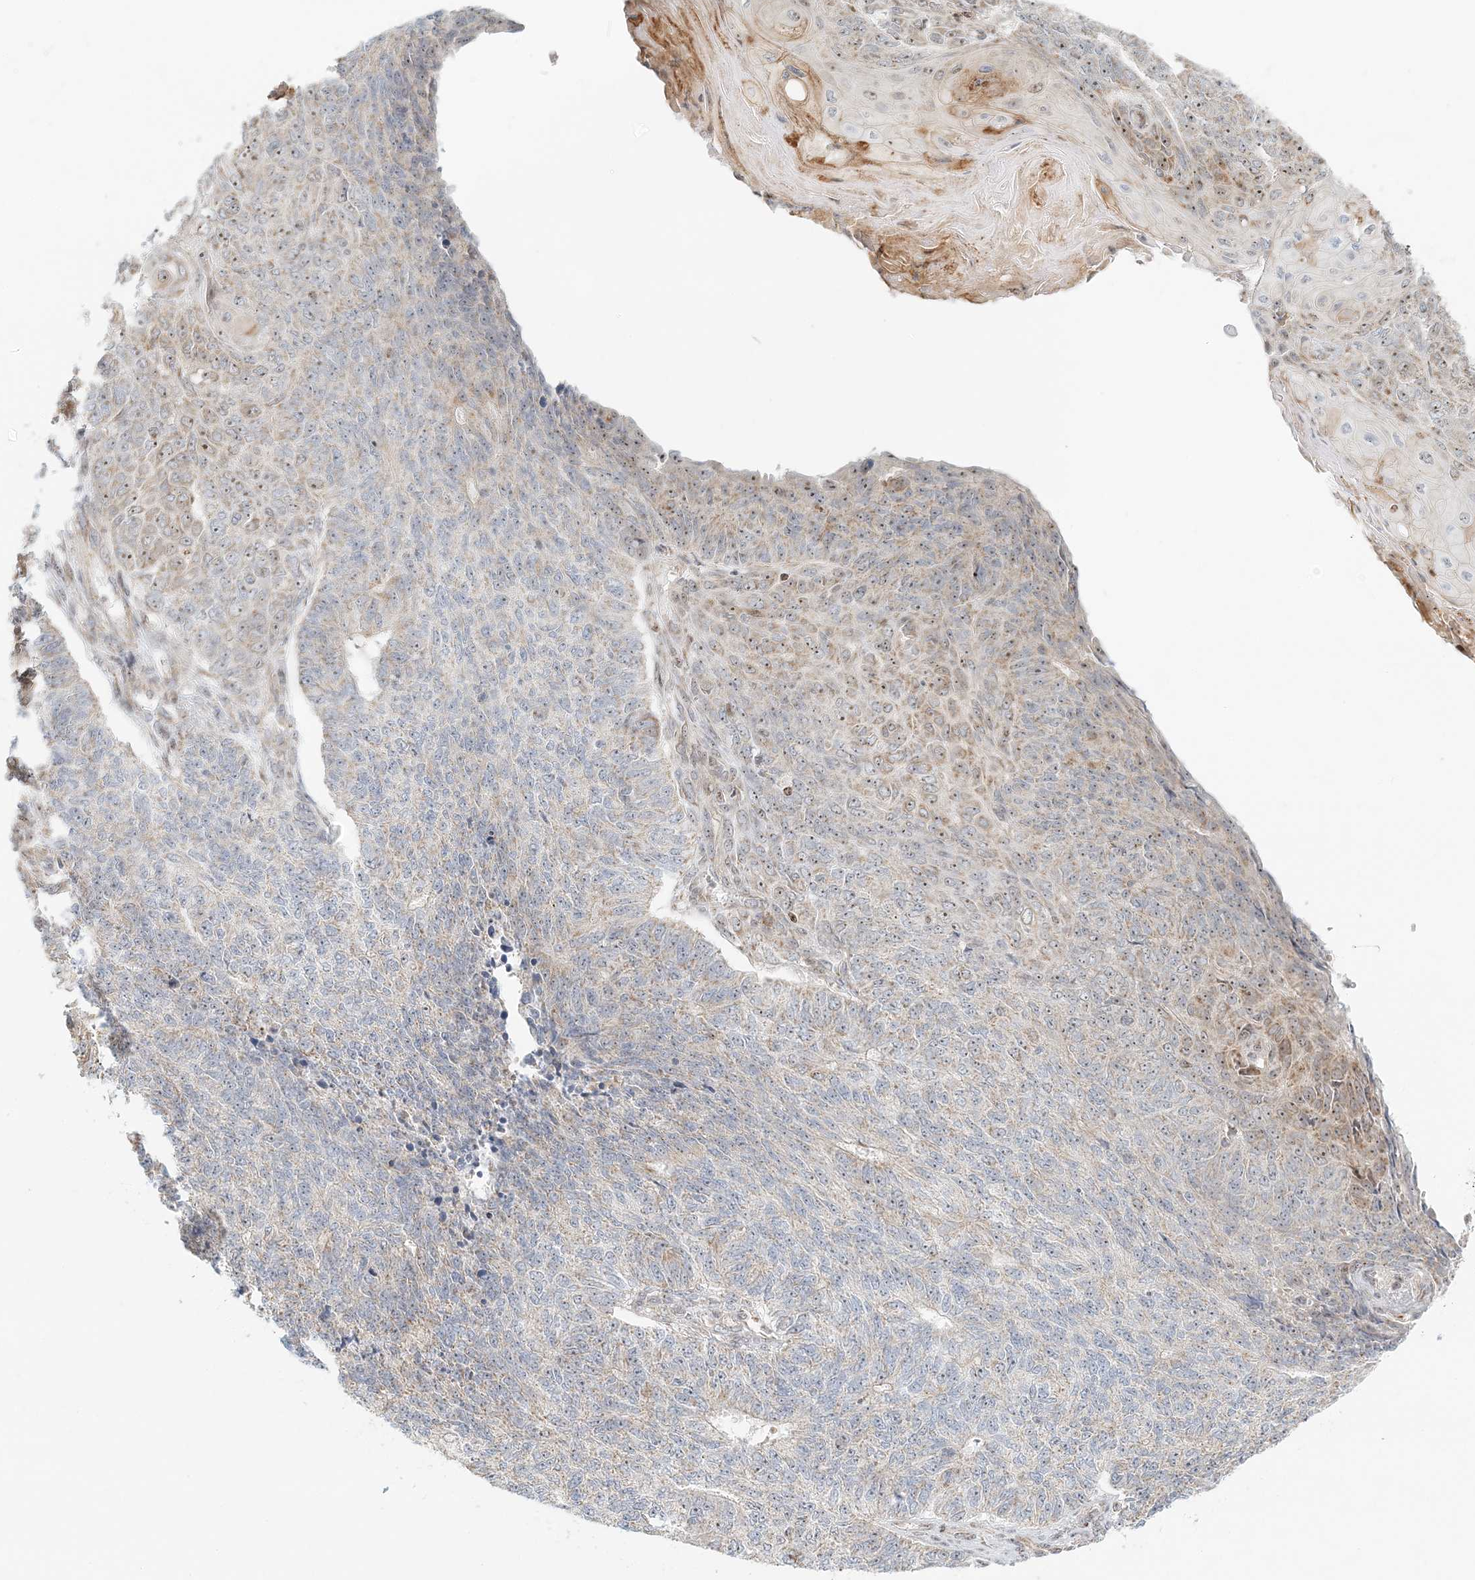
{"staining": {"intensity": "weak", "quantity": "<25%", "location": "cytoplasmic/membranous,nuclear"}, "tissue": "endometrial cancer", "cell_type": "Tumor cells", "image_type": "cancer", "snomed": [{"axis": "morphology", "description": "Adenocarcinoma, NOS"}, {"axis": "topography", "description": "Endometrium"}], "caption": "The micrograph reveals no staining of tumor cells in endometrial adenocarcinoma.", "gene": "UBE2F", "patient": {"sex": "female", "age": 32}}